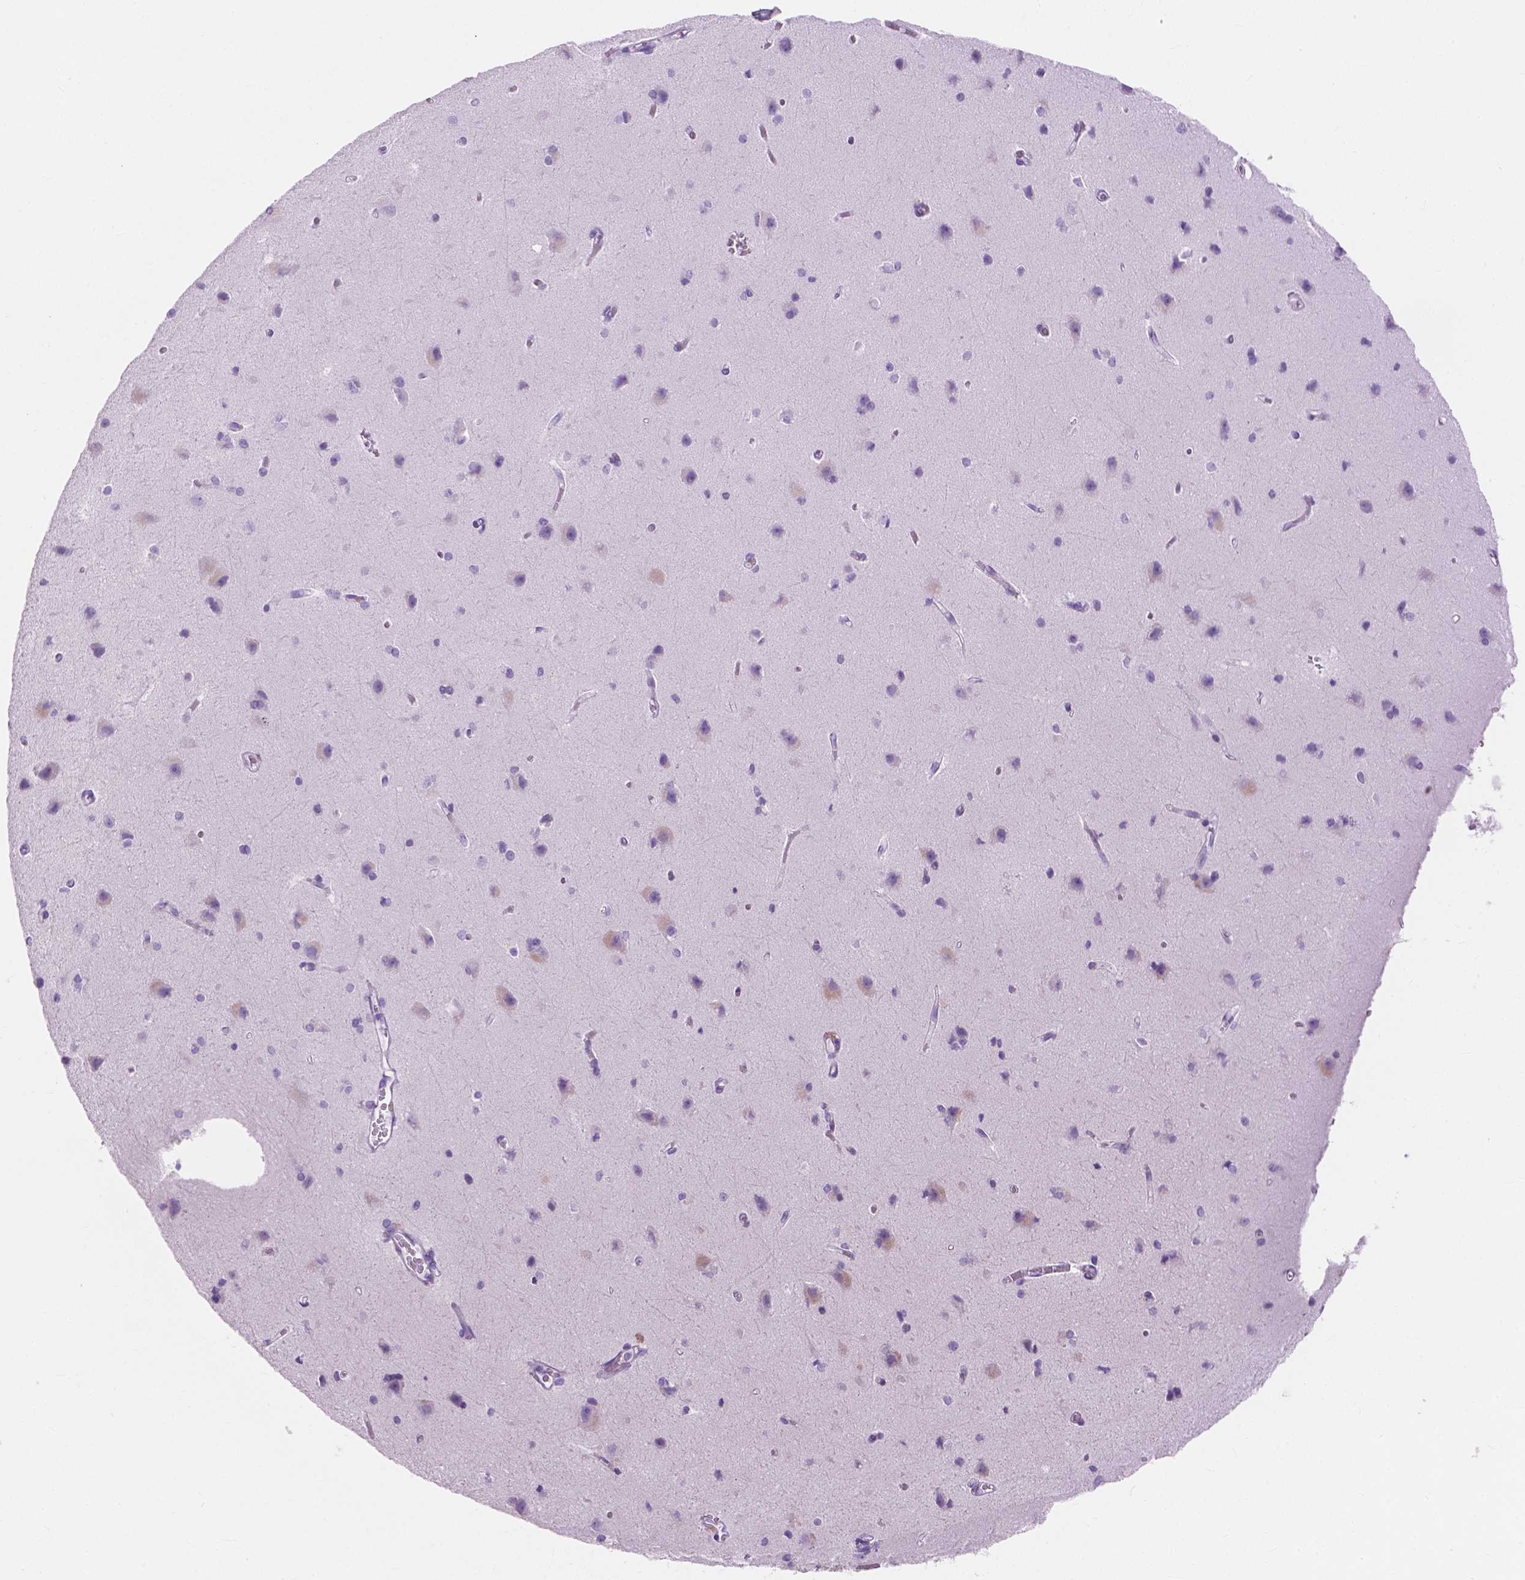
{"staining": {"intensity": "negative", "quantity": "none", "location": "none"}, "tissue": "cerebral cortex", "cell_type": "Endothelial cells", "image_type": "normal", "snomed": [{"axis": "morphology", "description": "Normal tissue, NOS"}, {"axis": "topography", "description": "Cerebral cortex"}], "caption": "The photomicrograph reveals no staining of endothelial cells in unremarkable cerebral cortex.", "gene": "MORN1", "patient": {"sex": "male", "age": 37}}